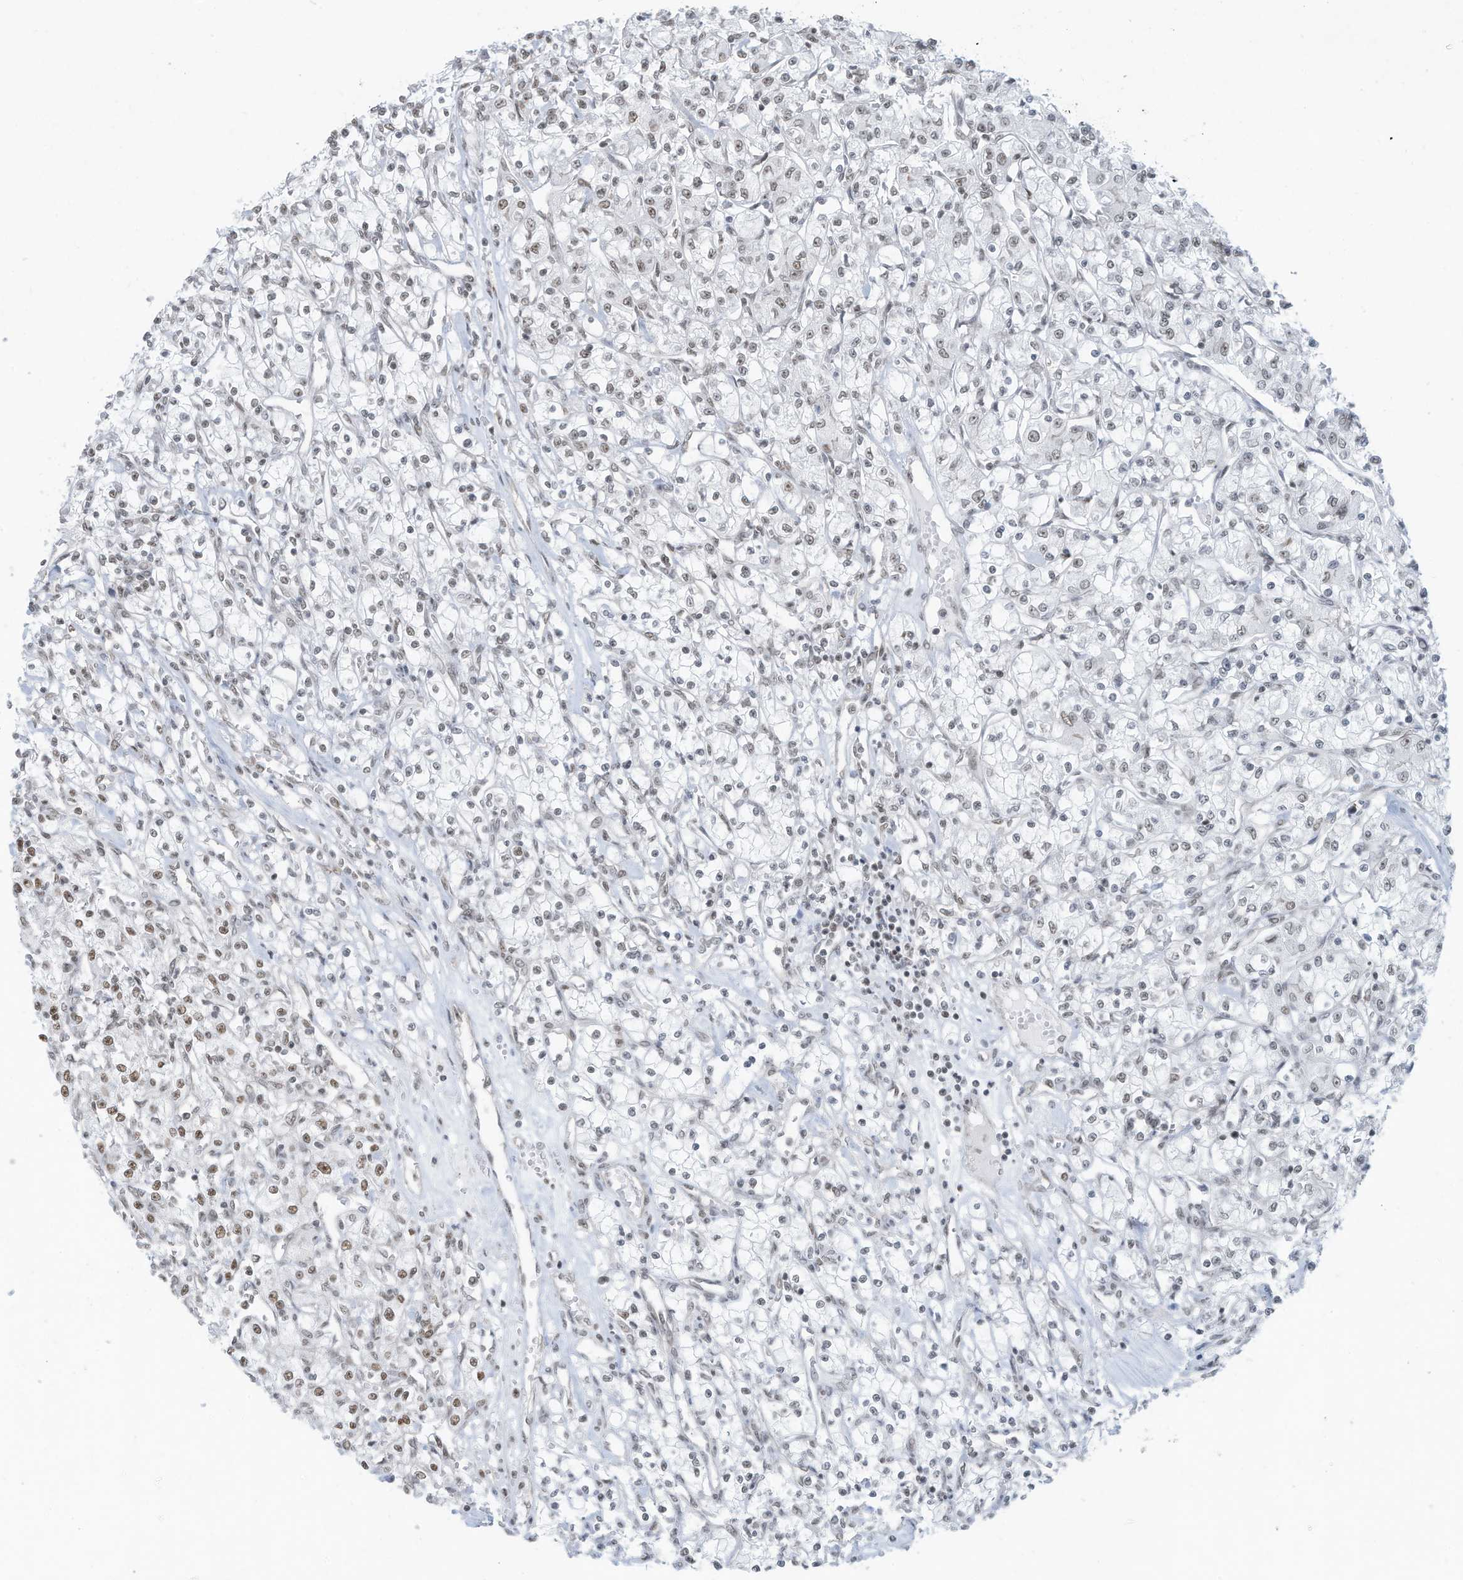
{"staining": {"intensity": "weak", "quantity": "25%-75%", "location": "nuclear"}, "tissue": "renal cancer", "cell_type": "Tumor cells", "image_type": "cancer", "snomed": [{"axis": "morphology", "description": "Adenocarcinoma, NOS"}, {"axis": "topography", "description": "Kidney"}], "caption": "Immunohistochemistry staining of adenocarcinoma (renal), which displays low levels of weak nuclear positivity in approximately 25%-75% of tumor cells indicating weak nuclear protein positivity. The staining was performed using DAB (3,3'-diaminobenzidine) (brown) for protein detection and nuclei were counterstained in hematoxylin (blue).", "gene": "DBR1", "patient": {"sex": "female", "age": 59}}